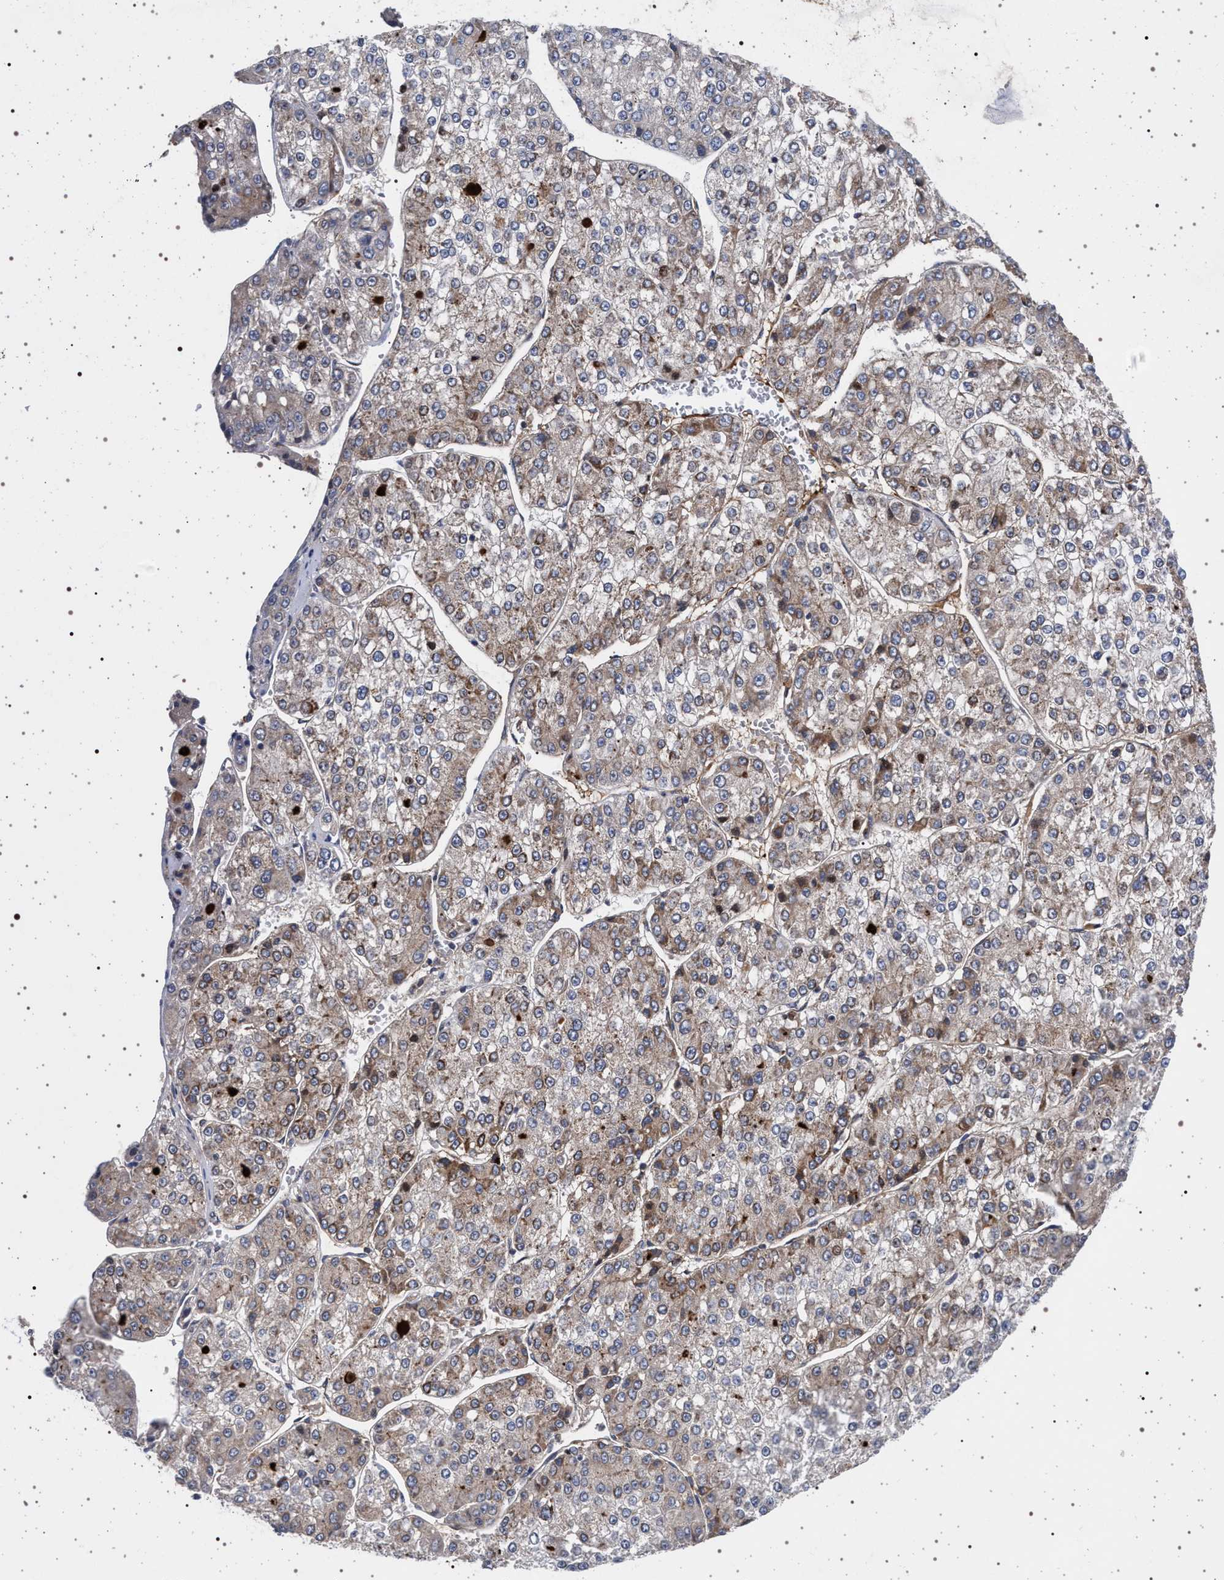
{"staining": {"intensity": "weak", "quantity": ">75%", "location": "cytoplasmic/membranous"}, "tissue": "liver cancer", "cell_type": "Tumor cells", "image_type": "cancer", "snomed": [{"axis": "morphology", "description": "Carcinoma, Hepatocellular, NOS"}, {"axis": "topography", "description": "Liver"}], "caption": "DAB immunohistochemical staining of liver cancer (hepatocellular carcinoma) shows weak cytoplasmic/membranous protein positivity in approximately >75% of tumor cells.", "gene": "RBM48", "patient": {"sex": "female", "age": 73}}